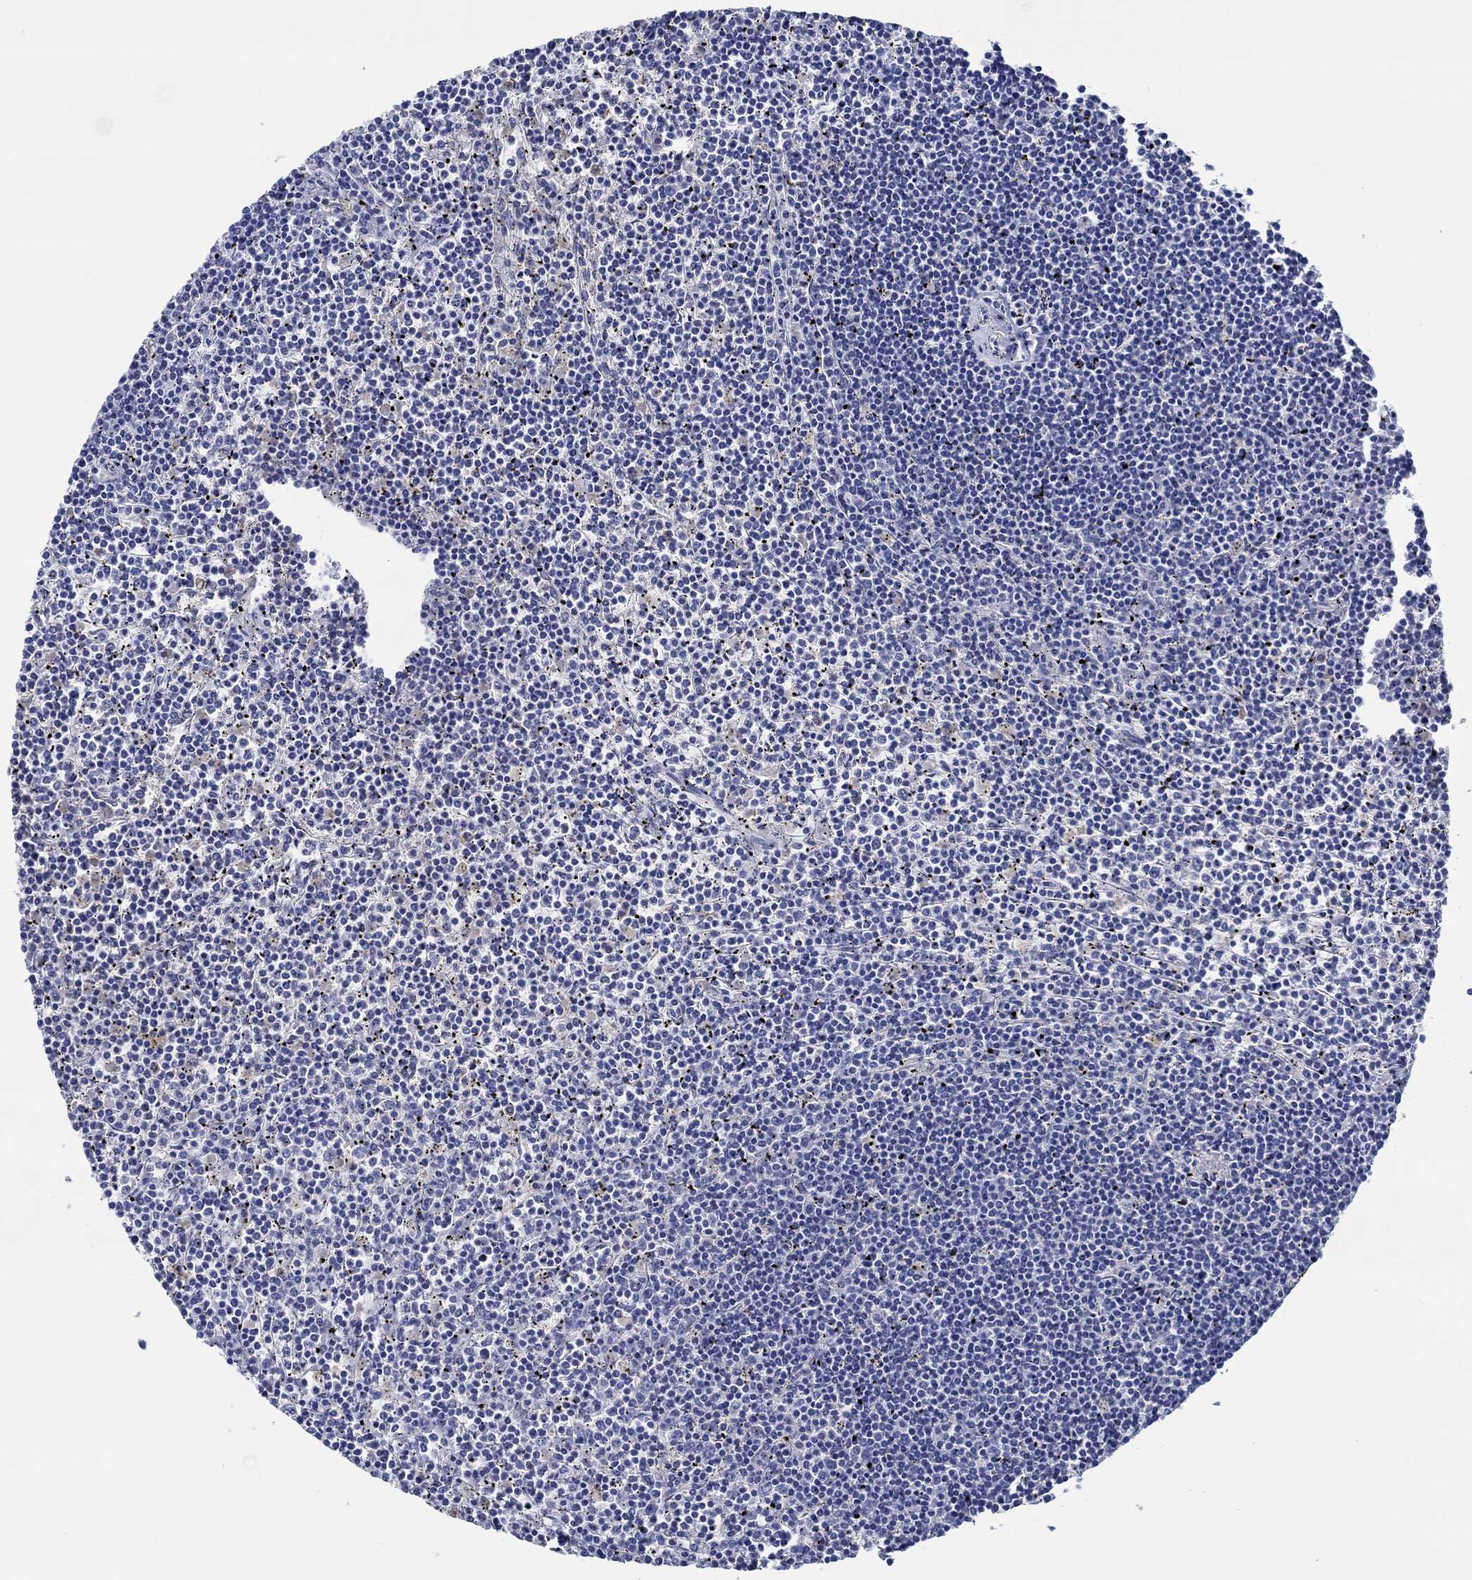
{"staining": {"intensity": "negative", "quantity": "none", "location": "none"}, "tissue": "lymphoma", "cell_type": "Tumor cells", "image_type": "cancer", "snomed": [{"axis": "morphology", "description": "Malignant lymphoma, non-Hodgkin's type, Low grade"}, {"axis": "topography", "description": "Spleen"}], "caption": "An immunohistochemistry histopathology image of low-grade malignant lymphoma, non-Hodgkin's type is shown. There is no staining in tumor cells of low-grade malignant lymphoma, non-Hodgkin's type. Brightfield microscopy of immunohistochemistry stained with DAB (3,3'-diaminobenzidine) (brown) and hematoxylin (blue), captured at high magnification.", "gene": "CPM", "patient": {"sex": "female", "age": 19}}